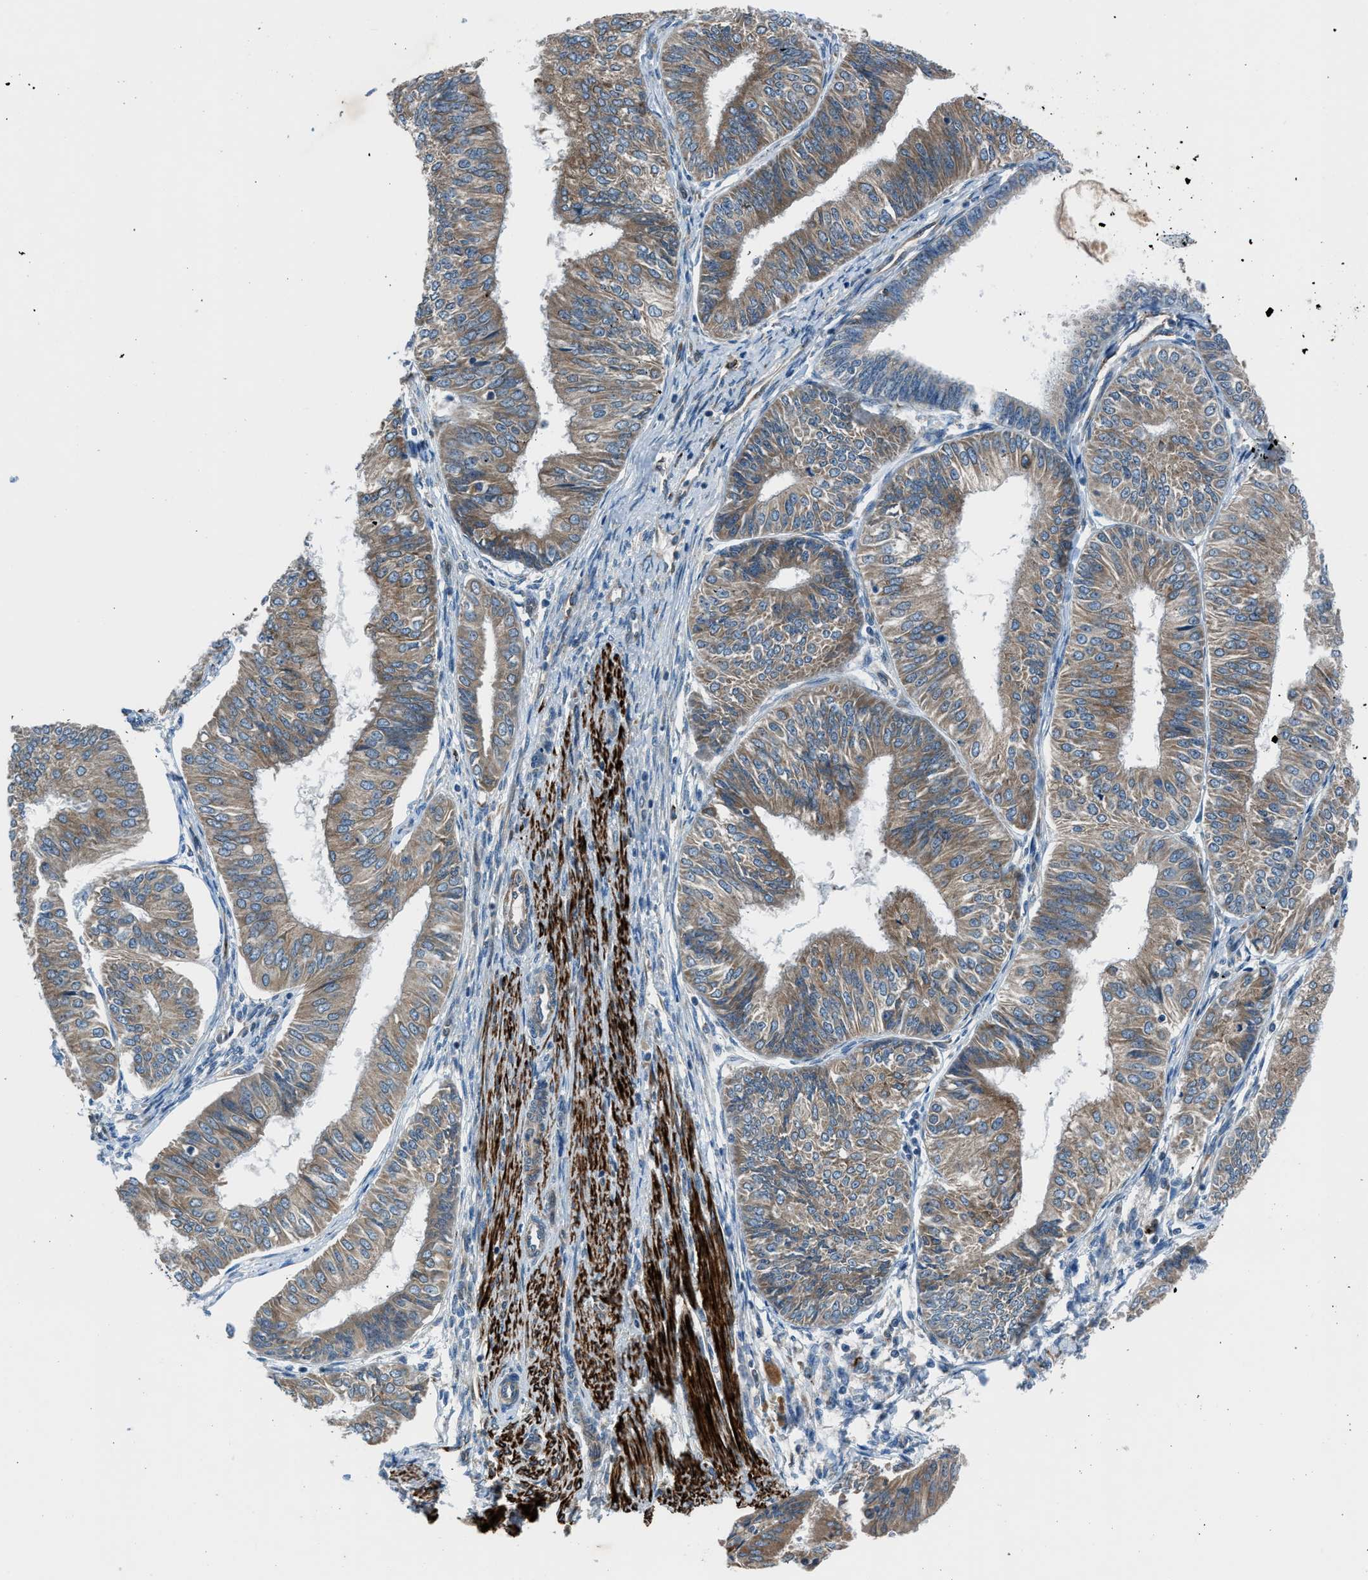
{"staining": {"intensity": "moderate", "quantity": ">75%", "location": "cytoplasmic/membranous"}, "tissue": "endometrial cancer", "cell_type": "Tumor cells", "image_type": "cancer", "snomed": [{"axis": "morphology", "description": "Adenocarcinoma, NOS"}, {"axis": "topography", "description": "Endometrium"}], "caption": "Moderate cytoplasmic/membranous positivity for a protein is identified in about >75% of tumor cells of endometrial cancer (adenocarcinoma) using IHC.", "gene": "LMBR1", "patient": {"sex": "female", "age": 58}}